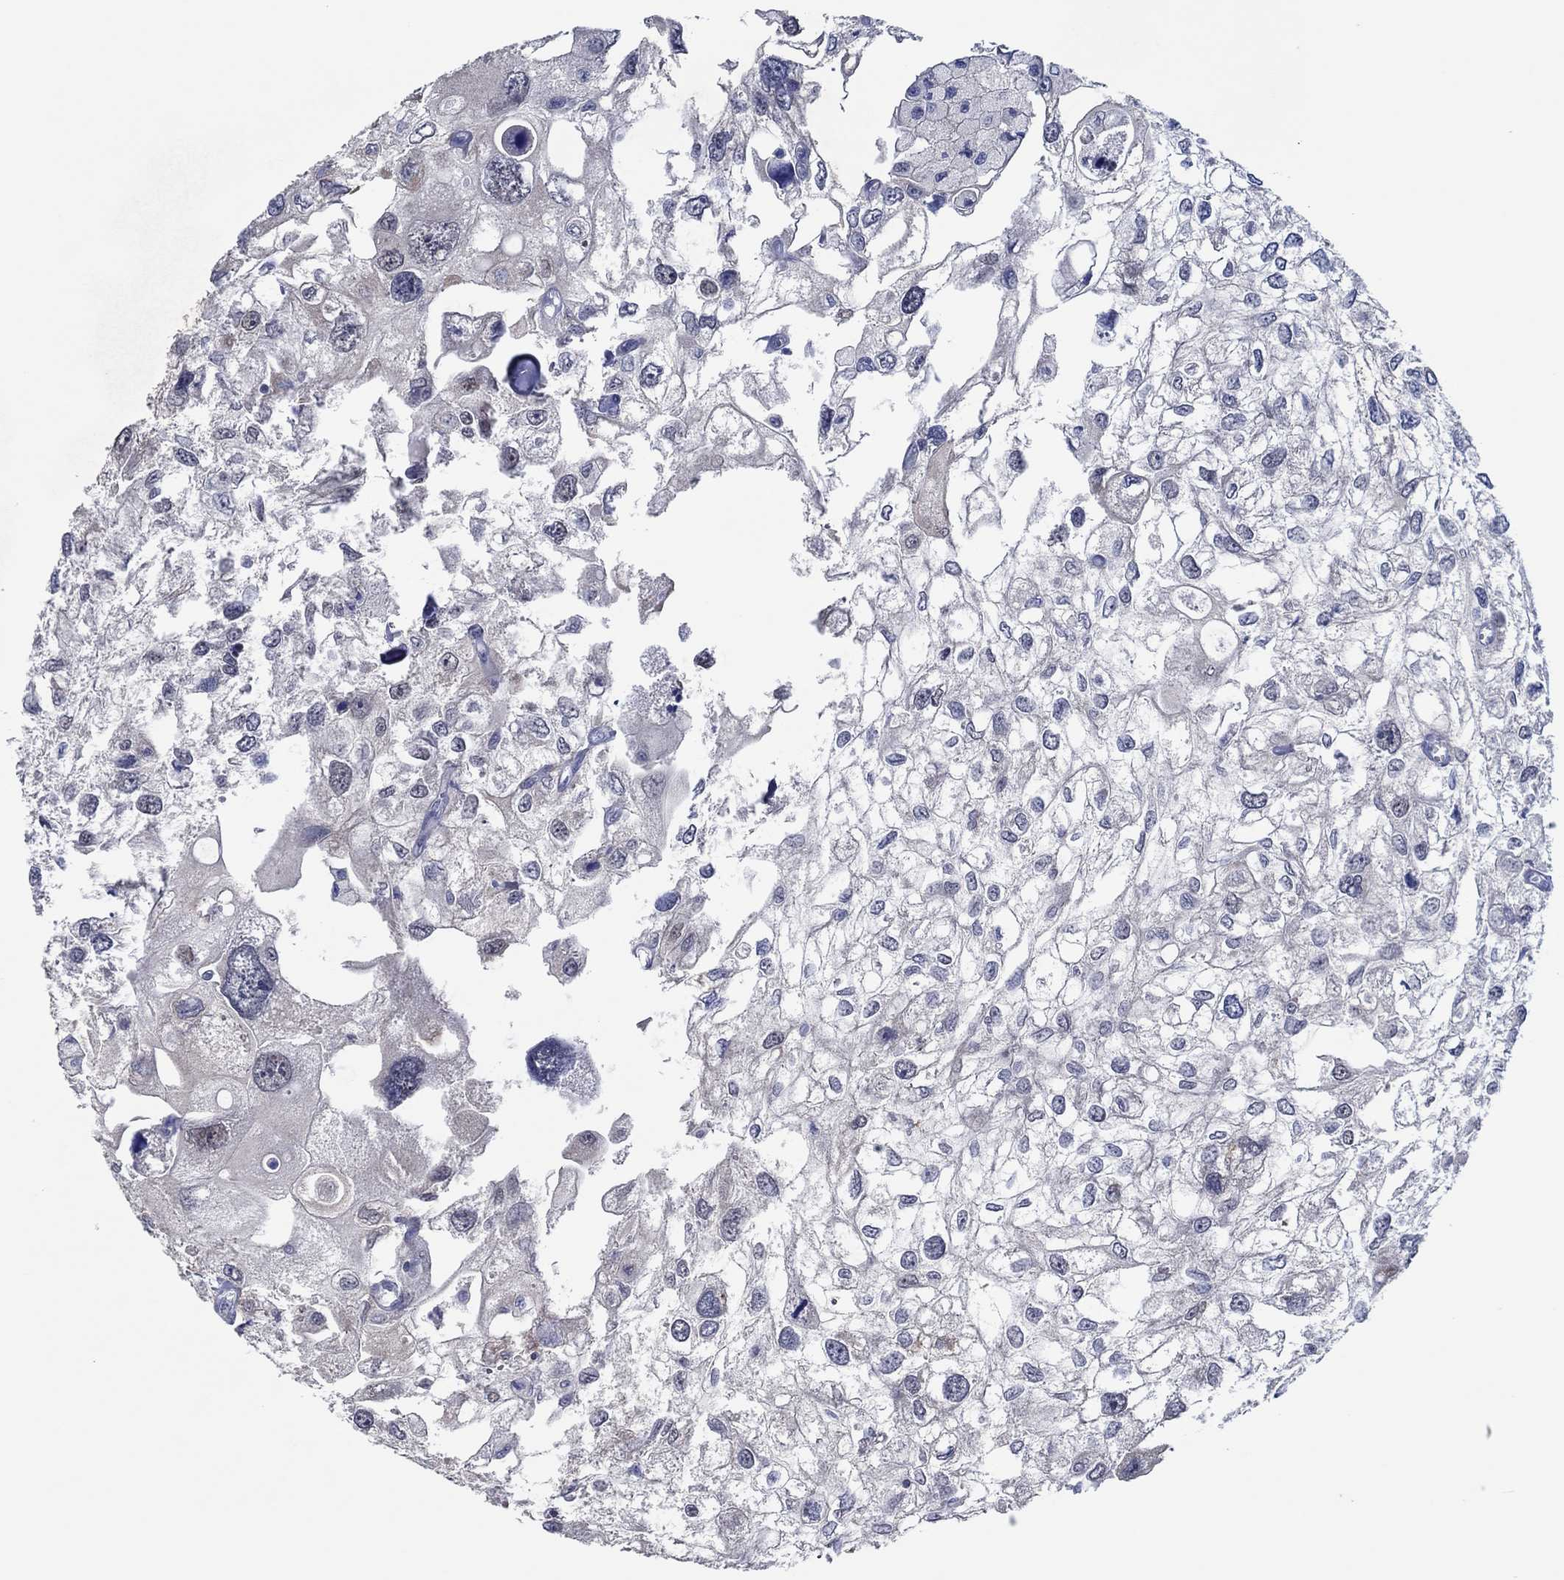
{"staining": {"intensity": "negative", "quantity": "none", "location": "none"}, "tissue": "urothelial cancer", "cell_type": "Tumor cells", "image_type": "cancer", "snomed": [{"axis": "morphology", "description": "Urothelial carcinoma, High grade"}, {"axis": "topography", "description": "Urinary bladder"}], "caption": "This histopathology image is of urothelial cancer stained with immunohistochemistry to label a protein in brown with the nuclei are counter-stained blue. There is no expression in tumor cells.", "gene": "PRRT3", "patient": {"sex": "male", "age": 59}}